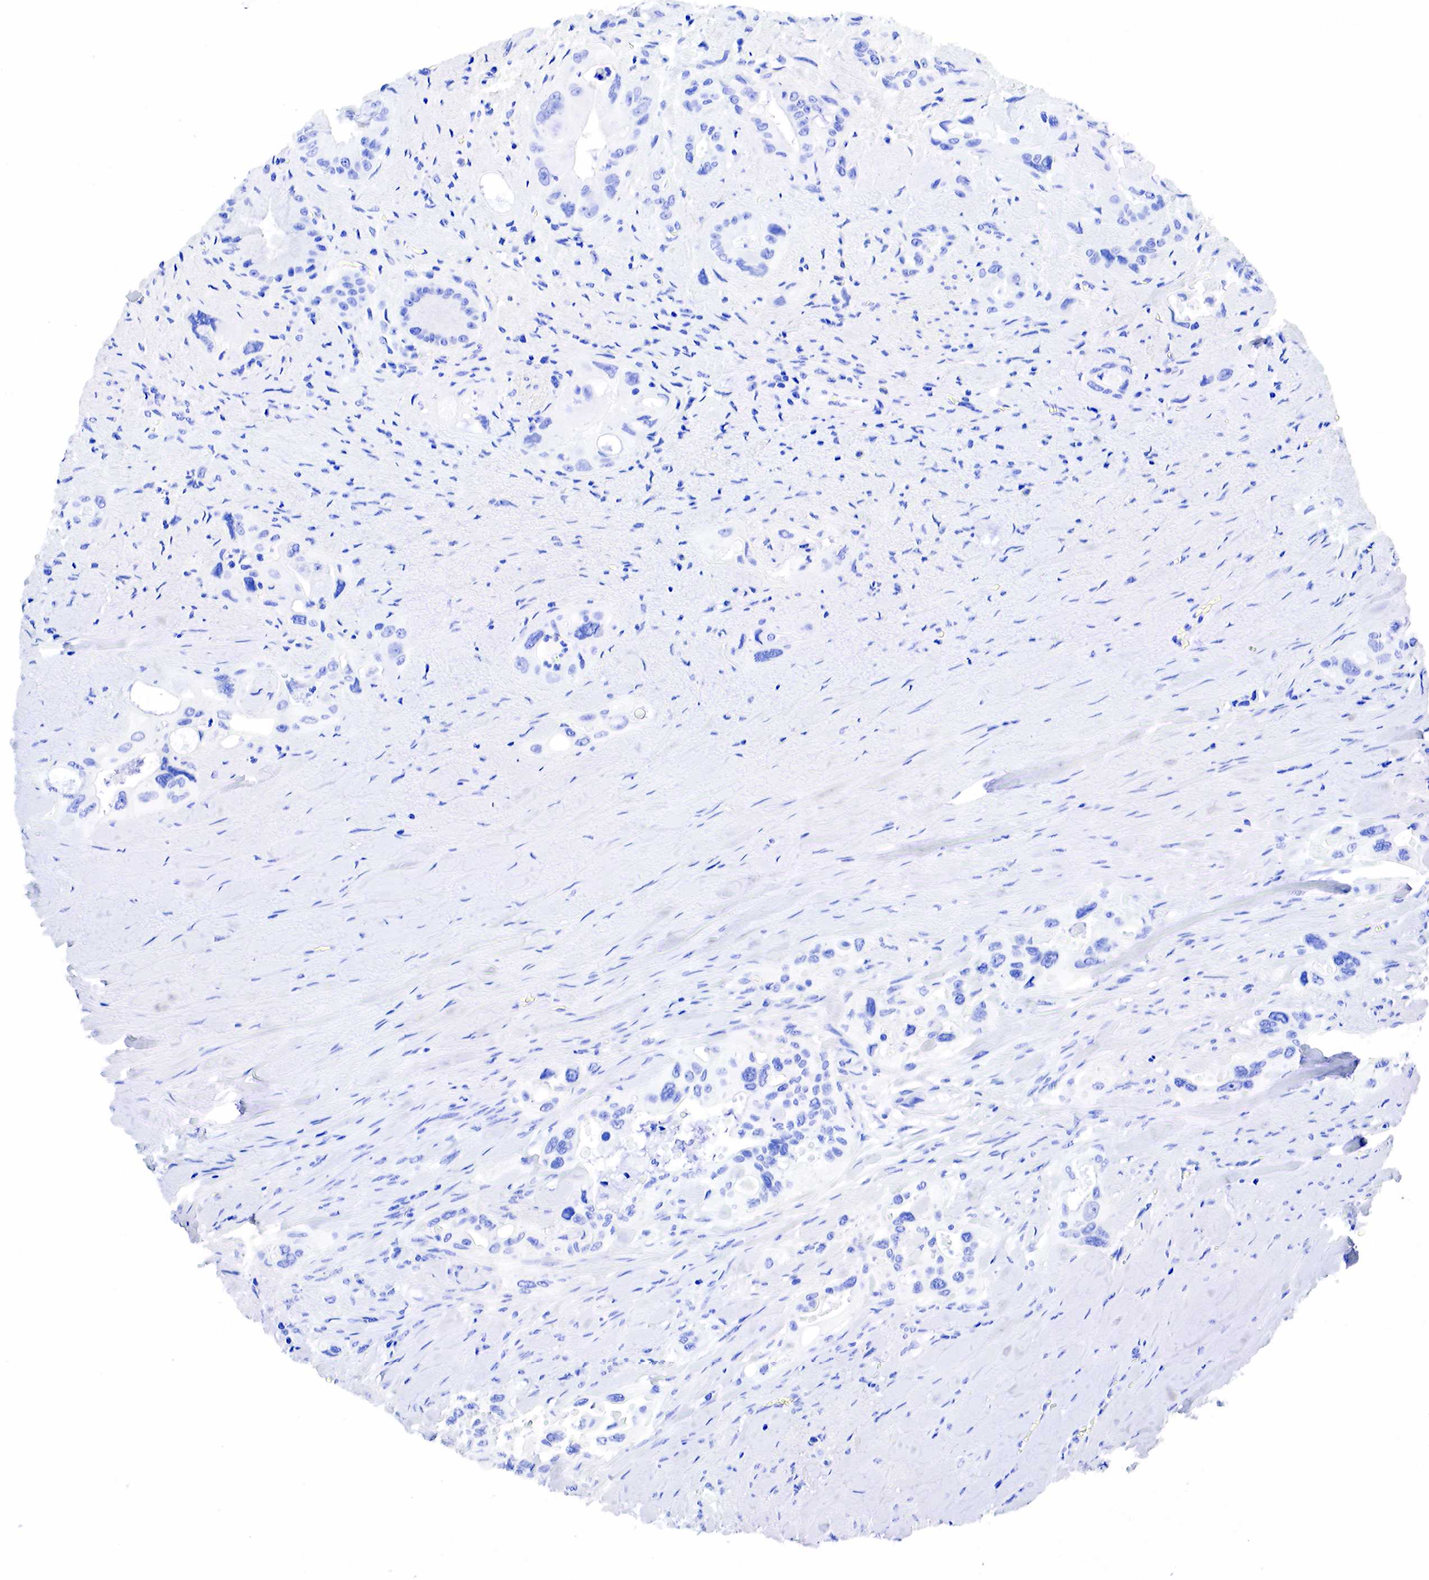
{"staining": {"intensity": "negative", "quantity": "none", "location": "none"}, "tissue": "pancreatic cancer", "cell_type": "Tumor cells", "image_type": "cancer", "snomed": [{"axis": "morphology", "description": "Adenocarcinoma, NOS"}, {"axis": "topography", "description": "Pancreas"}], "caption": "Immunohistochemistry micrograph of human pancreatic cancer stained for a protein (brown), which displays no staining in tumor cells. (Immunohistochemistry, brightfield microscopy, high magnification).", "gene": "KLK3", "patient": {"sex": "male", "age": 77}}